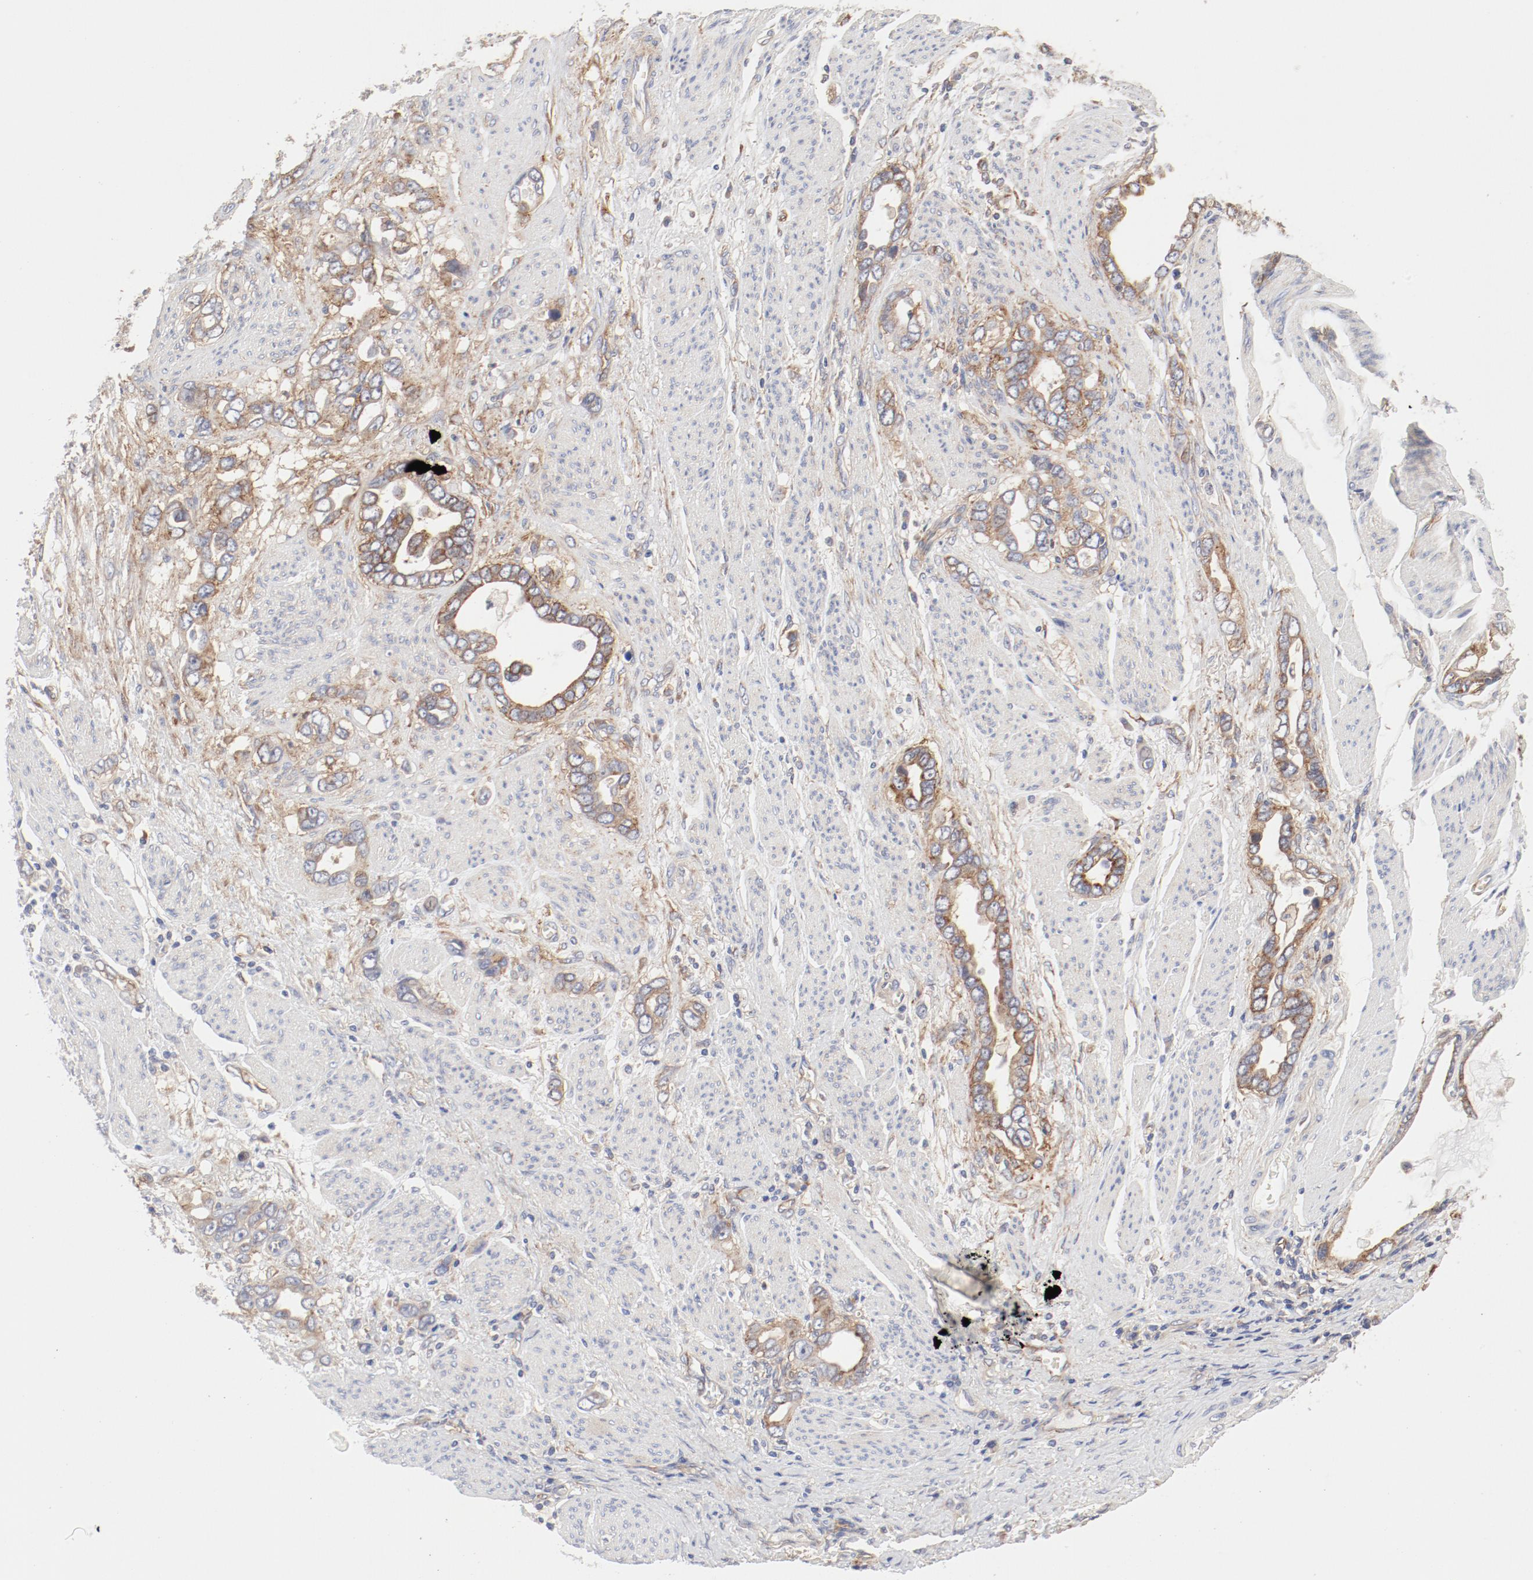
{"staining": {"intensity": "moderate", "quantity": ">75%", "location": "cytoplasmic/membranous"}, "tissue": "stomach cancer", "cell_type": "Tumor cells", "image_type": "cancer", "snomed": [{"axis": "morphology", "description": "Adenocarcinoma, NOS"}, {"axis": "topography", "description": "Stomach"}], "caption": "Stomach adenocarcinoma stained with a brown dye demonstrates moderate cytoplasmic/membranous positive expression in approximately >75% of tumor cells.", "gene": "AP2A1", "patient": {"sex": "male", "age": 78}}